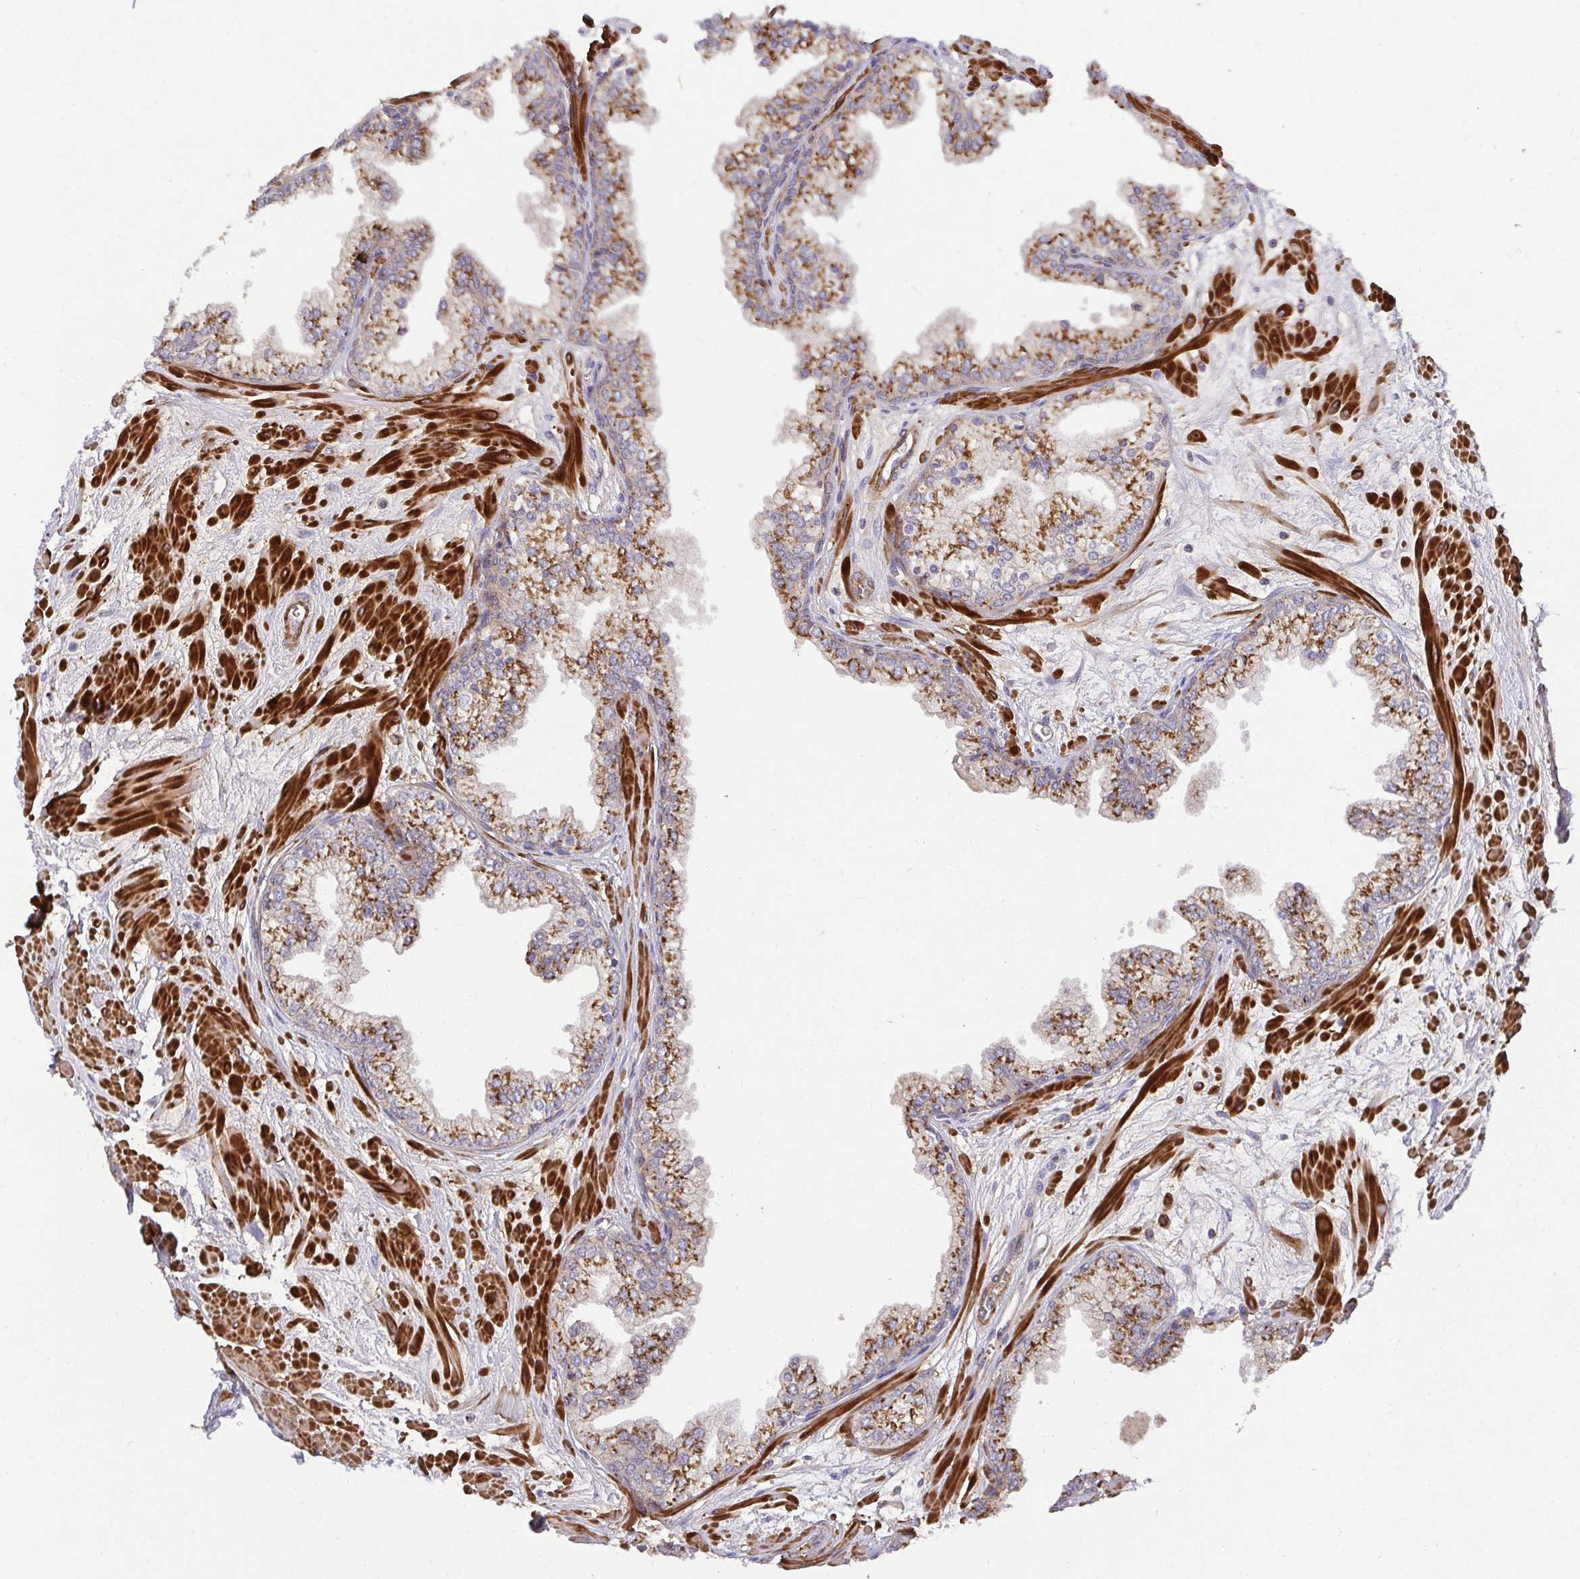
{"staining": {"intensity": "strong", "quantity": ">75%", "location": "cytoplasmic/membranous"}, "tissue": "prostate", "cell_type": "Glandular cells", "image_type": "normal", "snomed": [{"axis": "morphology", "description": "Normal tissue, NOS"}, {"axis": "topography", "description": "Prostate"}, {"axis": "topography", "description": "Peripheral nerve tissue"}], "caption": "Glandular cells exhibit strong cytoplasmic/membranous expression in approximately >75% of cells in unremarkable prostate. (DAB IHC with brightfield microscopy, high magnification).", "gene": "TM9SF4", "patient": {"sex": "male", "age": 61}}